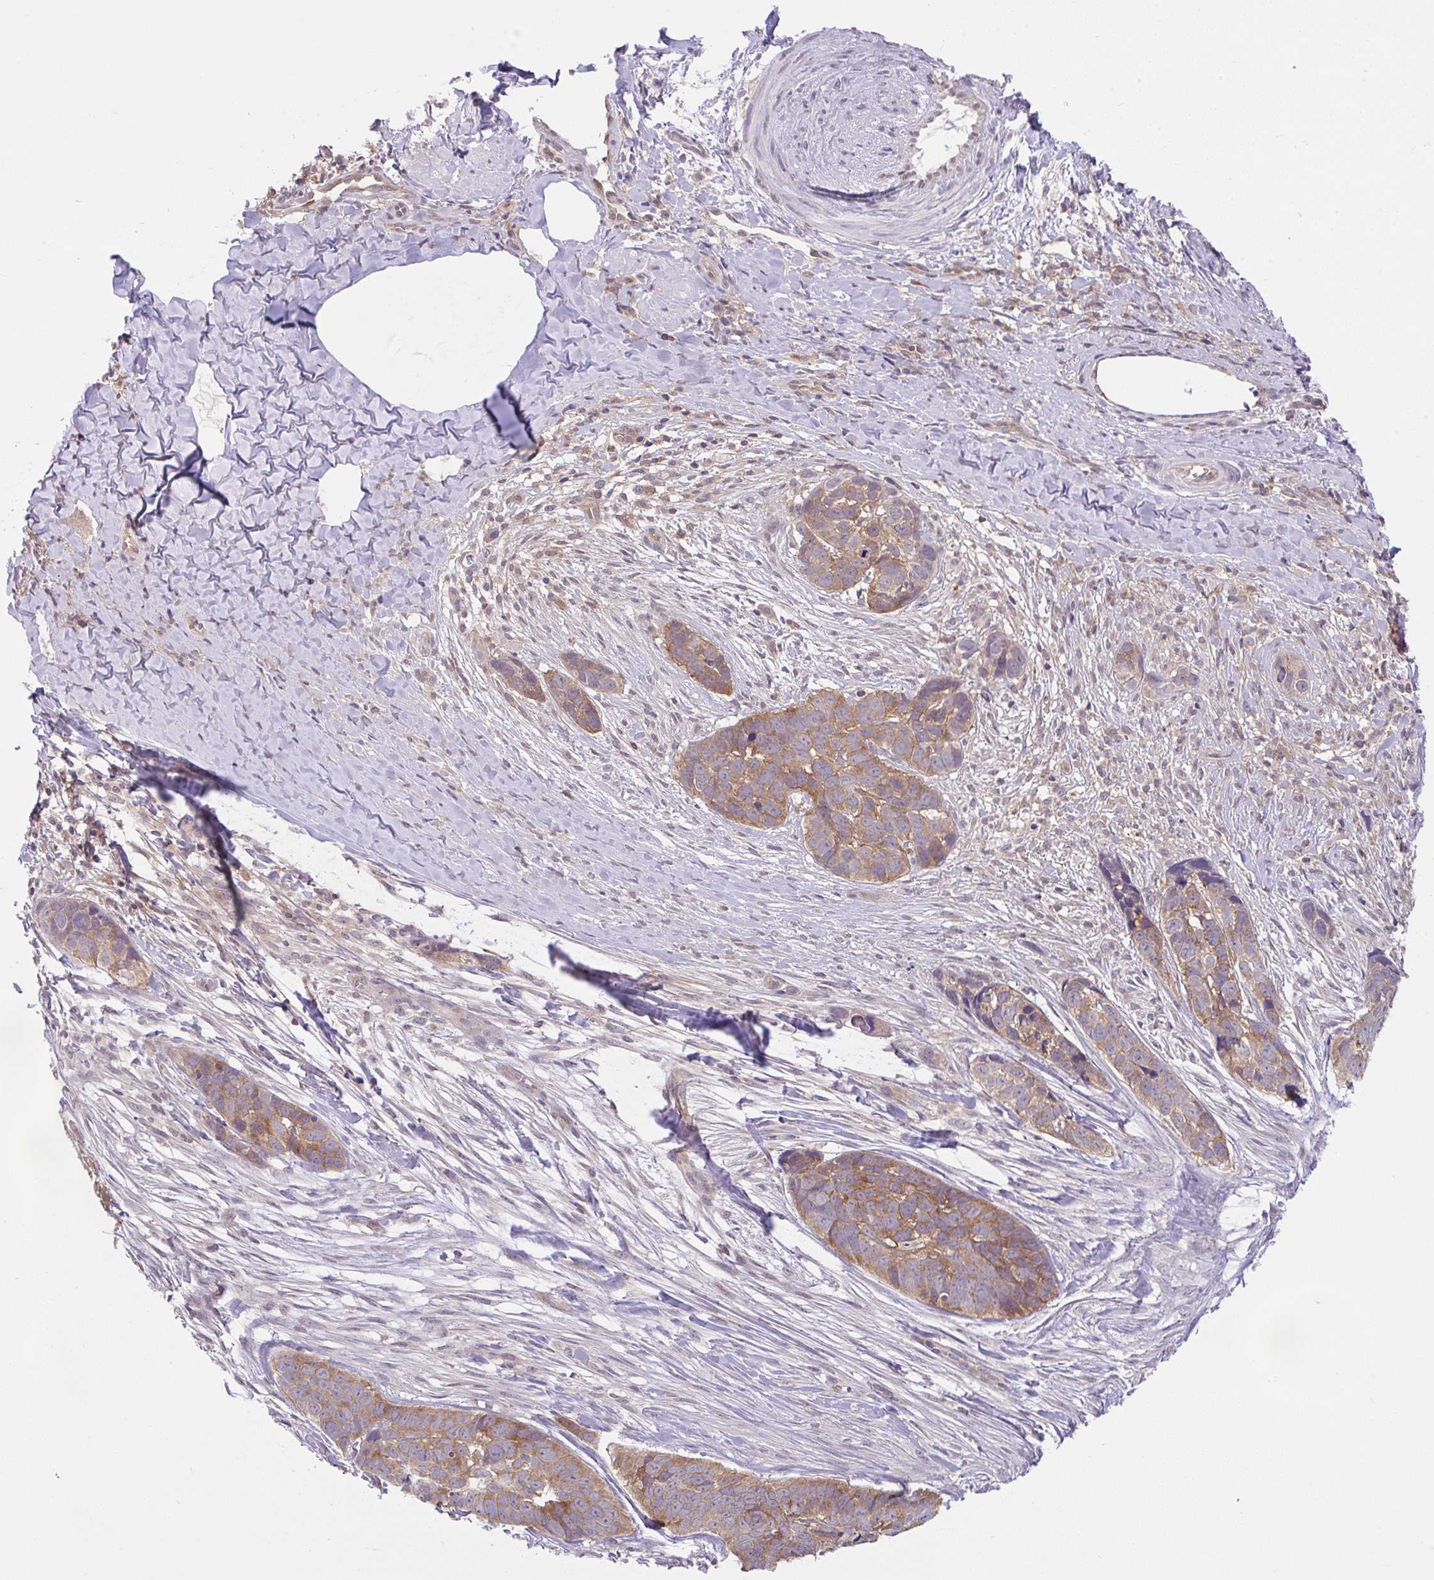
{"staining": {"intensity": "moderate", "quantity": ">75%", "location": "cytoplasmic/membranous"}, "tissue": "skin cancer", "cell_type": "Tumor cells", "image_type": "cancer", "snomed": [{"axis": "morphology", "description": "Basal cell carcinoma"}, {"axis": "topography", "description": "Skin"}], "caption": "A medium amount of moderate cytoplasmic/membranous staining is identified in about >75% of tumor cells in skin cancer (basal cell carcinoma) tissue.", "gene": "RALBP1", "patient": {"sex": "female", "age": 82}}